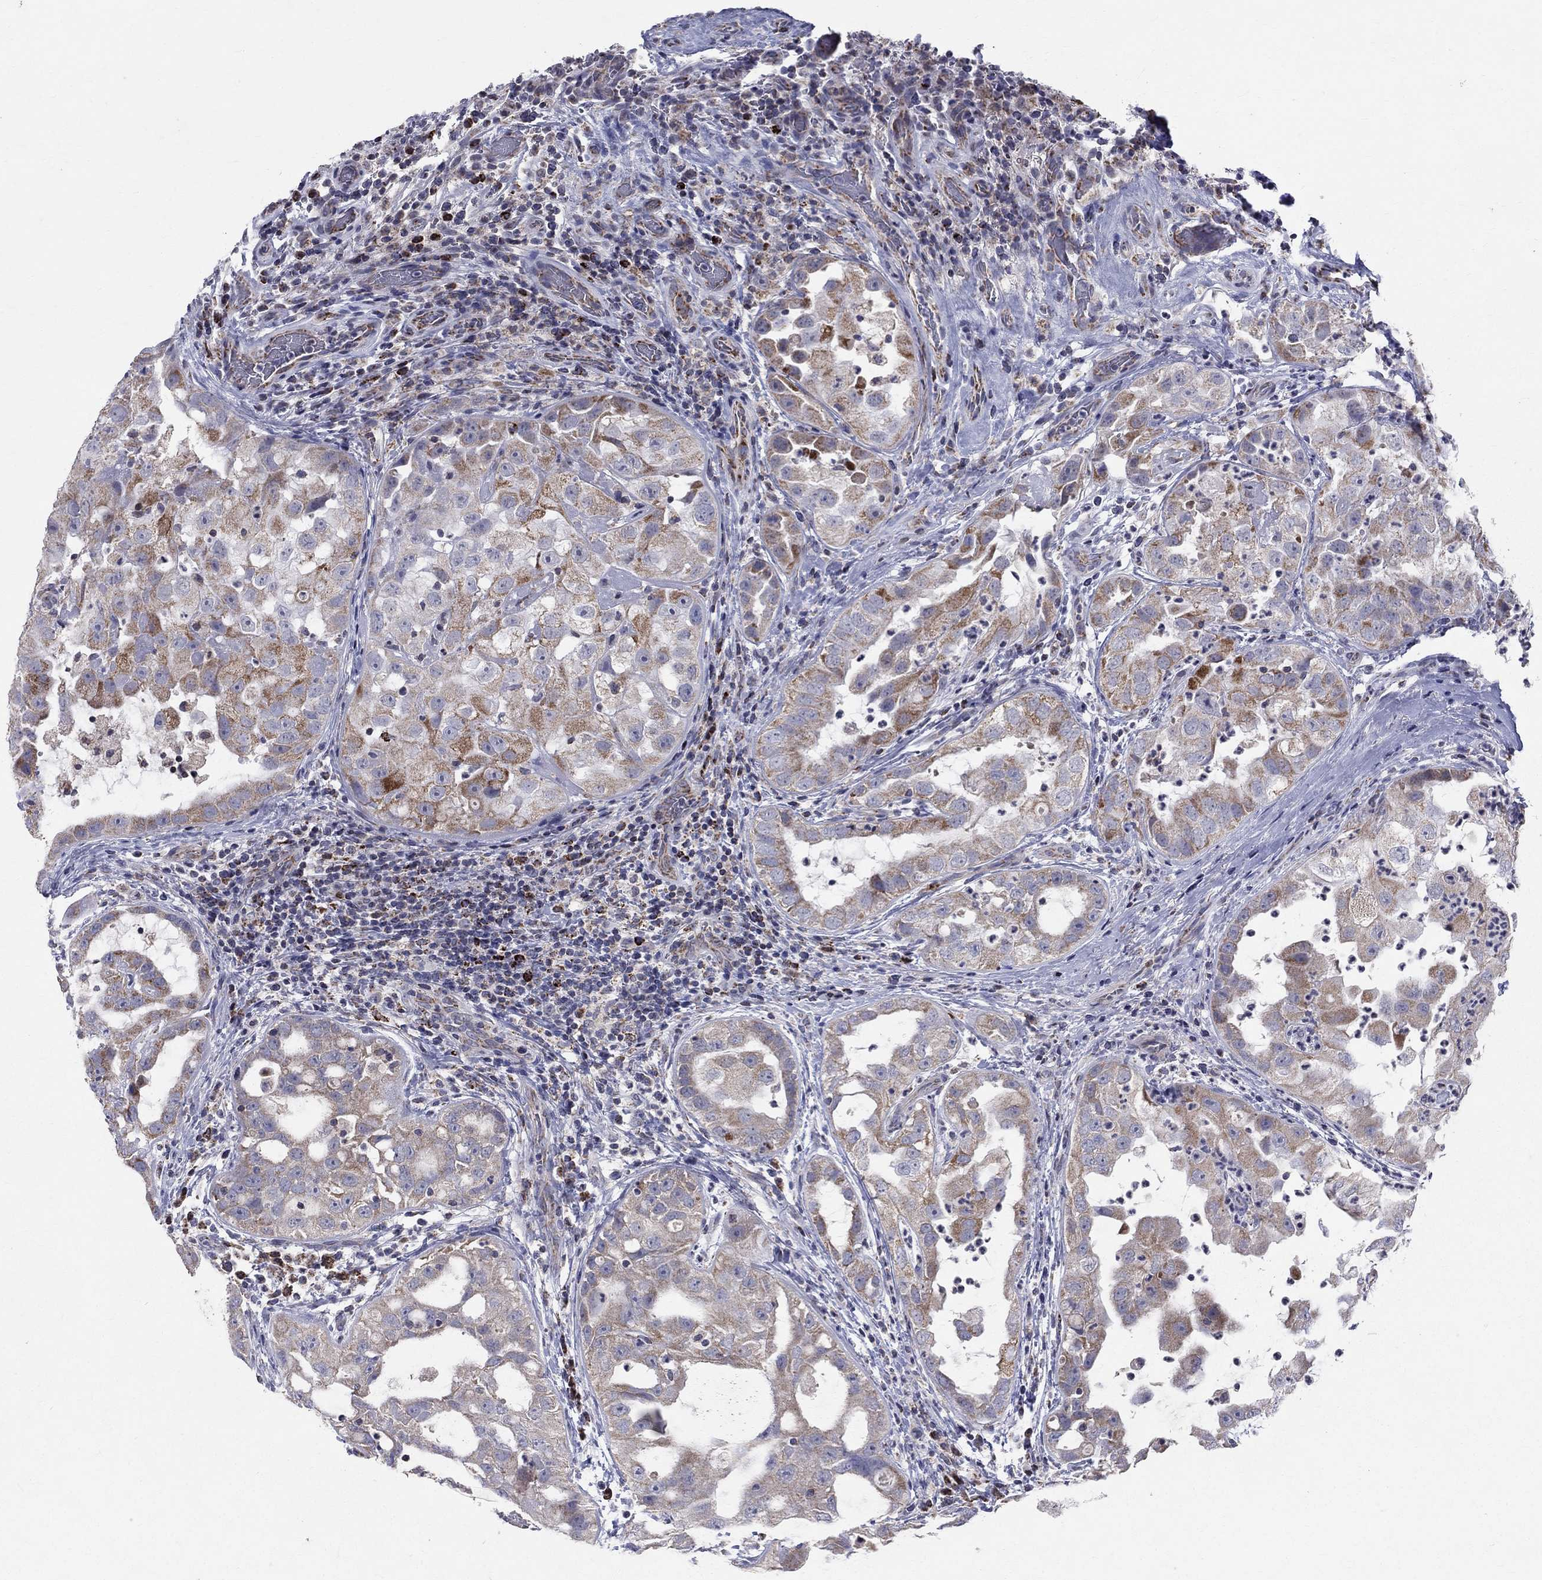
{"staining": {"intensity": "strong", "quantity": "<25%", "location": "cytoplasmic/membranous"}, "tissue": "urothelial cancer", "cell_type": "Tumor cells", "image_type": "cancer", "snomed": [{"axis": "morphology", "description": "Urothelial carcinoma, High grade"}, {"axis": "topography", "description": "Urinary bladder"}], "caption": "Urothelial cancer stained for a protein (brown) reveals strong cytoplasmic/membranous positive positivity in about <25% of tumor cells.", "gene": "SLC4A10", "patient": {"sex": "female", "age": 41}}